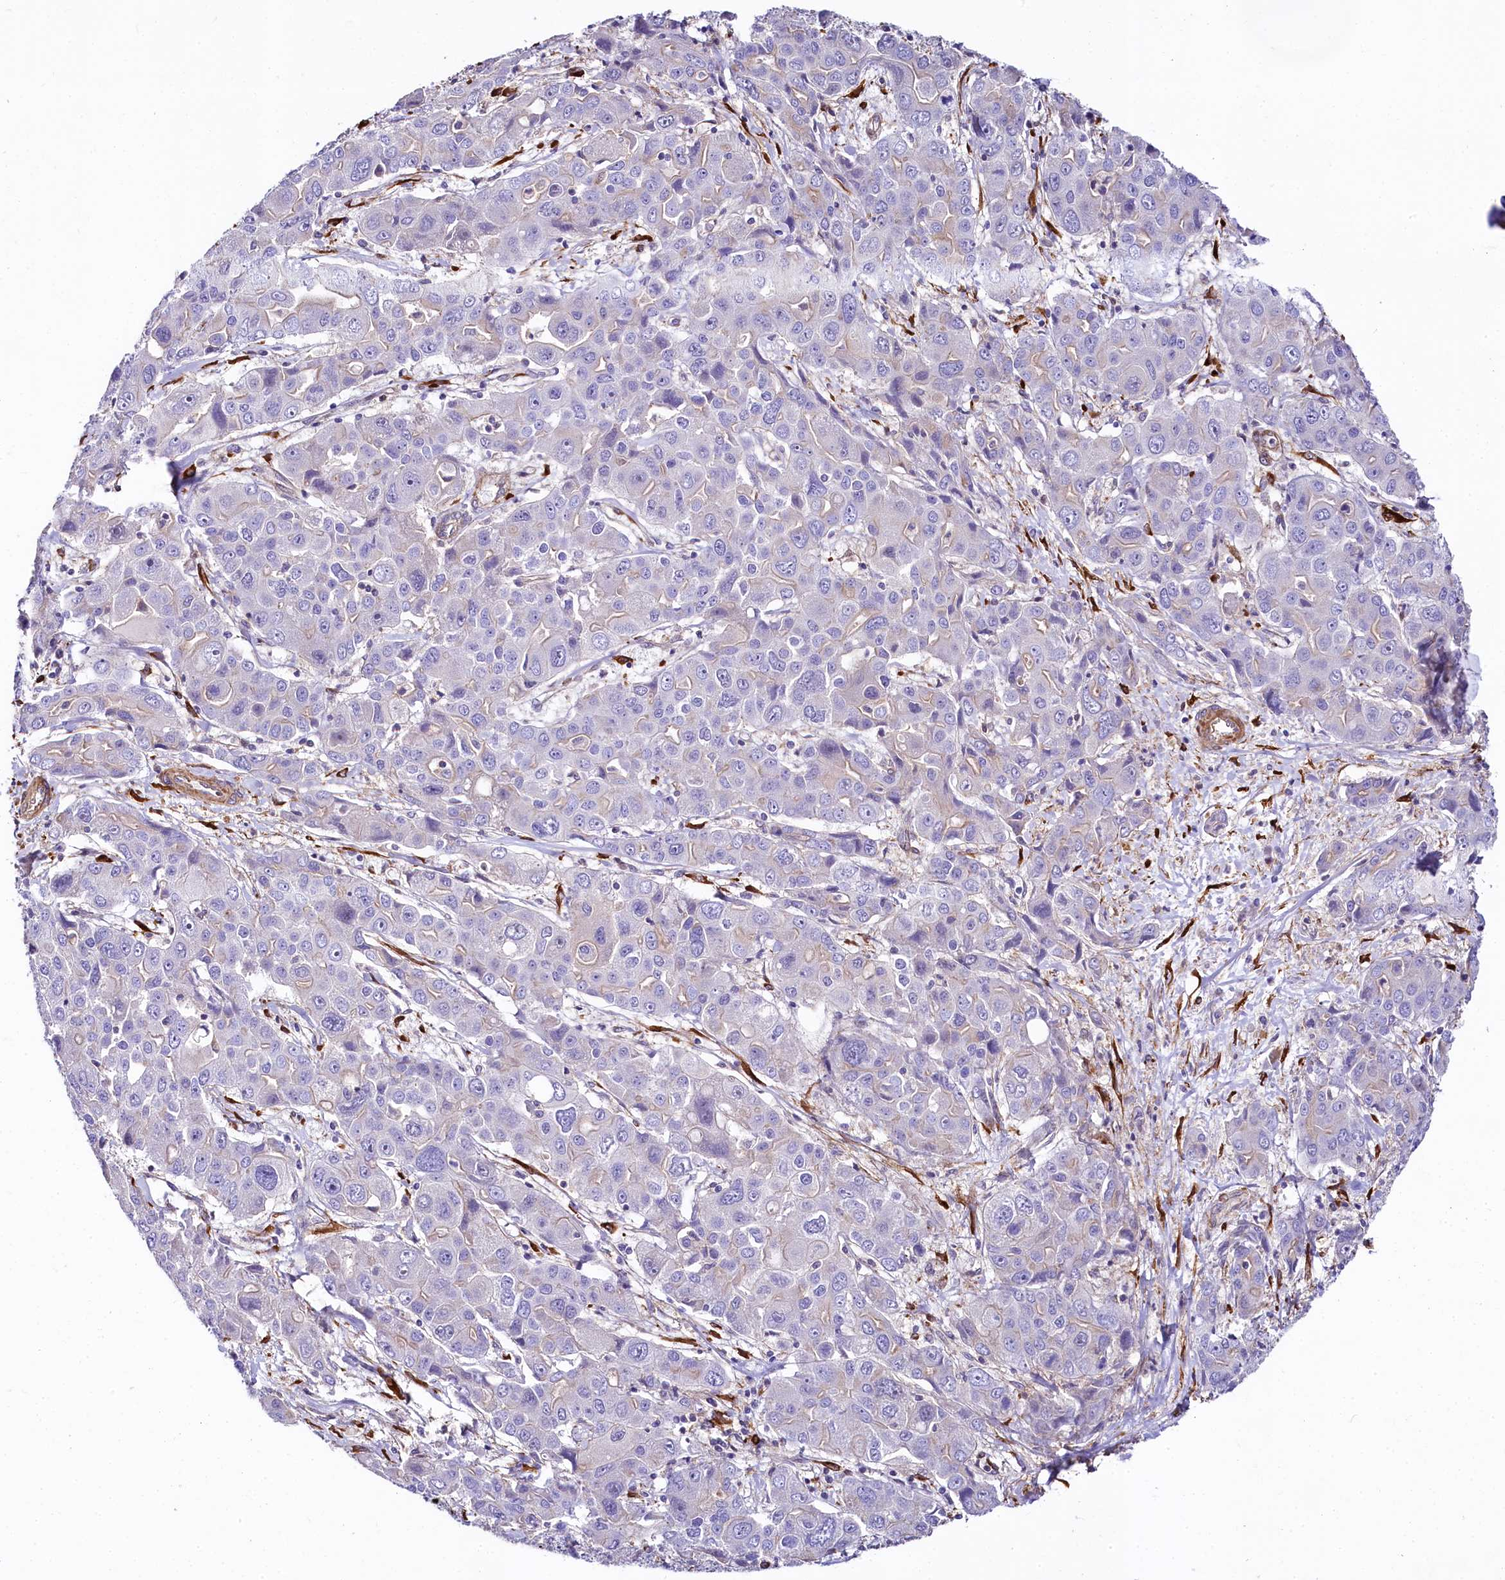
{"staining": {"intensity": "negative", "quantity": "none", "location": "none"}, "tissue": "liver cancer", "cell_type": "Tumor cells", "image_type": "cancer", "snomed": [{"axis": "morphology", "description": "Cholangiocarcinoma"}, {"axis": "topography", "description": "Liver"}], "caption": "A high-resolution image shows IHC staining of liver cancer (cholangiocarcinoma), which displays no significant staining in tumor cells.", "gene": "FCHSD2", "patient": {"sex": "male", "age": 67}}